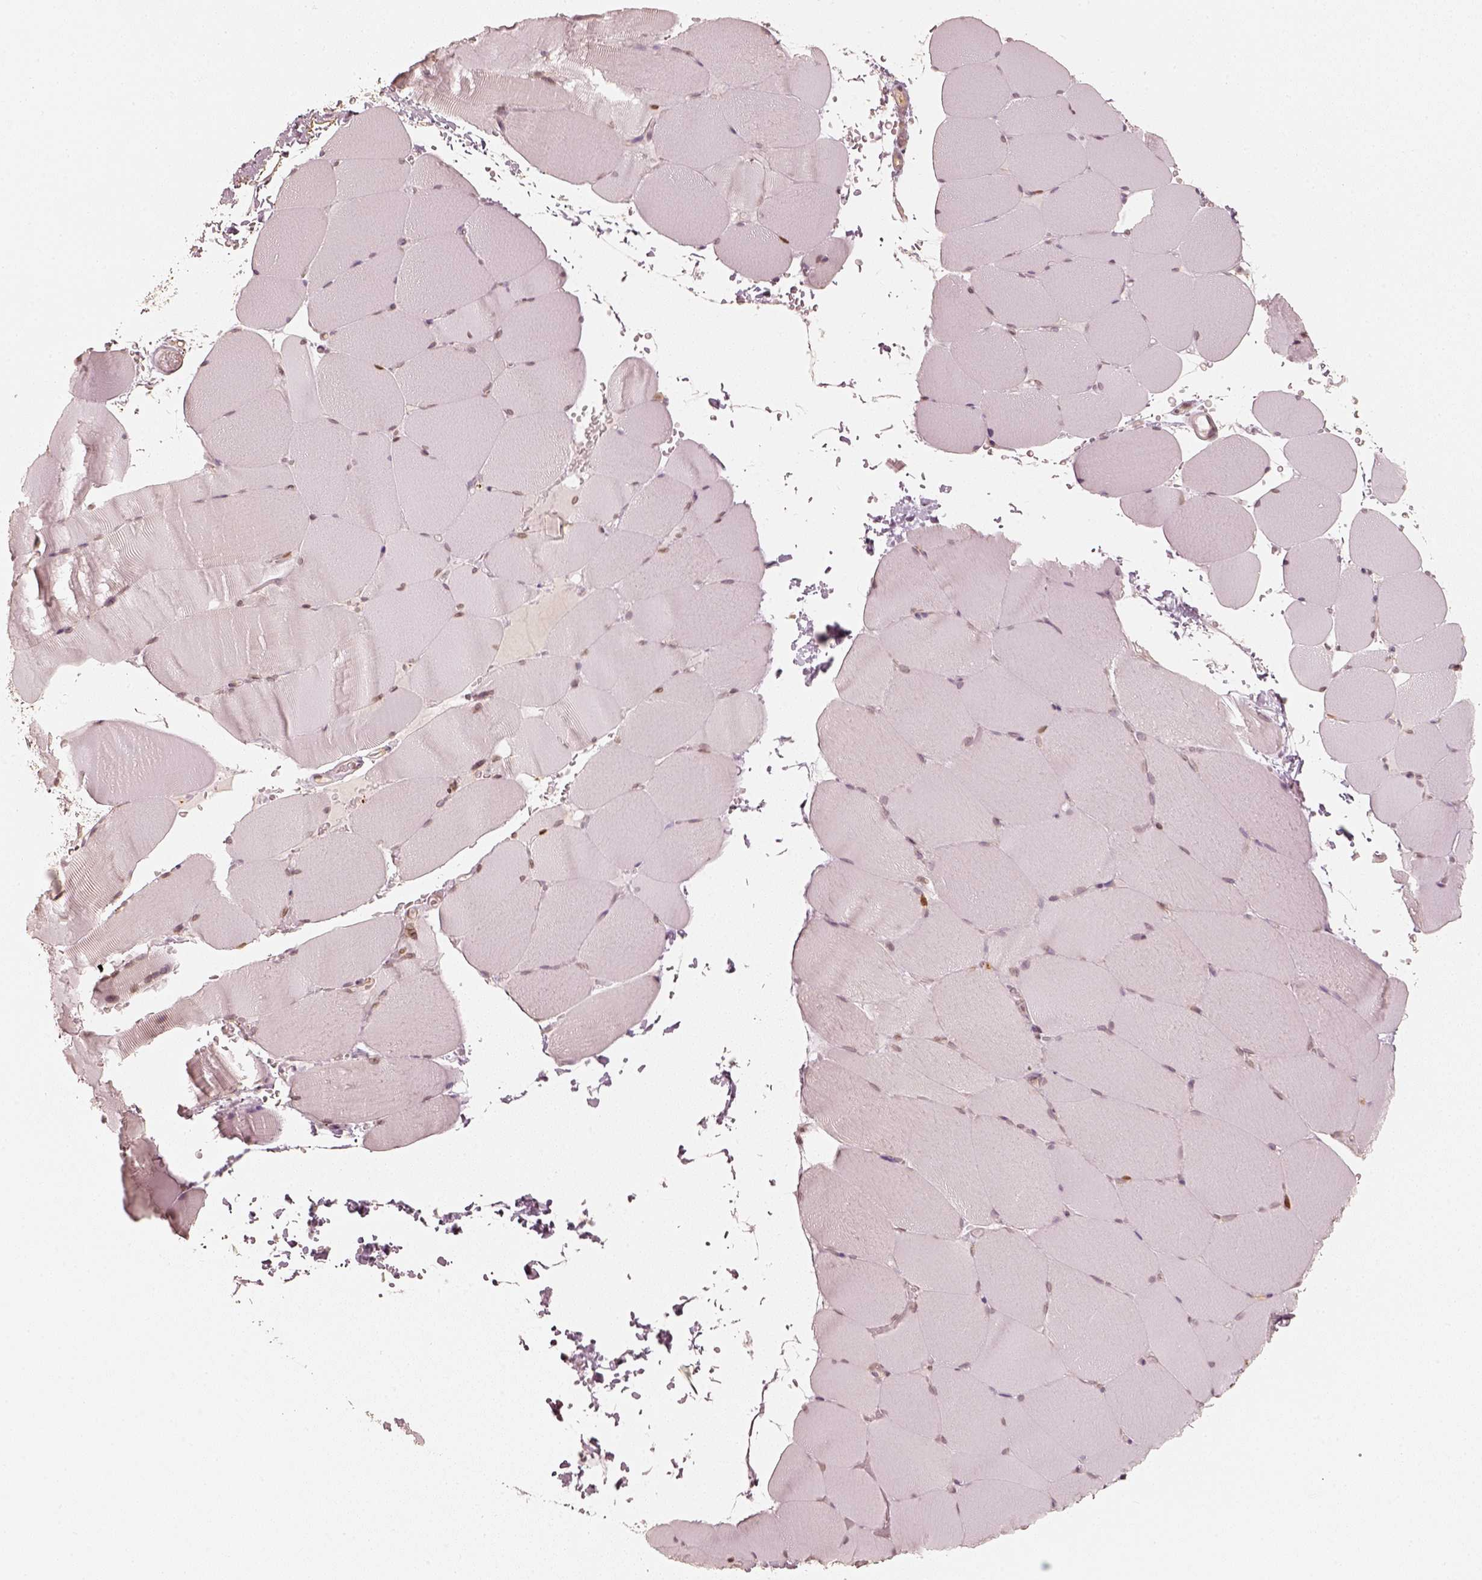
{"staining": {"intensity": "negative", "quantity": "none", "location": "none"}, "tissue": "skeletal muscle", "cell_type": "Myocytes", "image_type": "normal", "snomed": [{"axis": "morphology", "description": "Normal tissue, NOS"}, {"axis": "topography", "description": "Skeletal muscle"}], "caption": "DAB (3,3'-diaminobenzidine) immunohistochemical staining of normal human skeletal muscle demonstrates no significant staining in myocytes. (DAB immunohistochemistry with hematoxylin counter stain).", "gene": "FSCN1", "patient": {"sex": "female", "age": 37}}